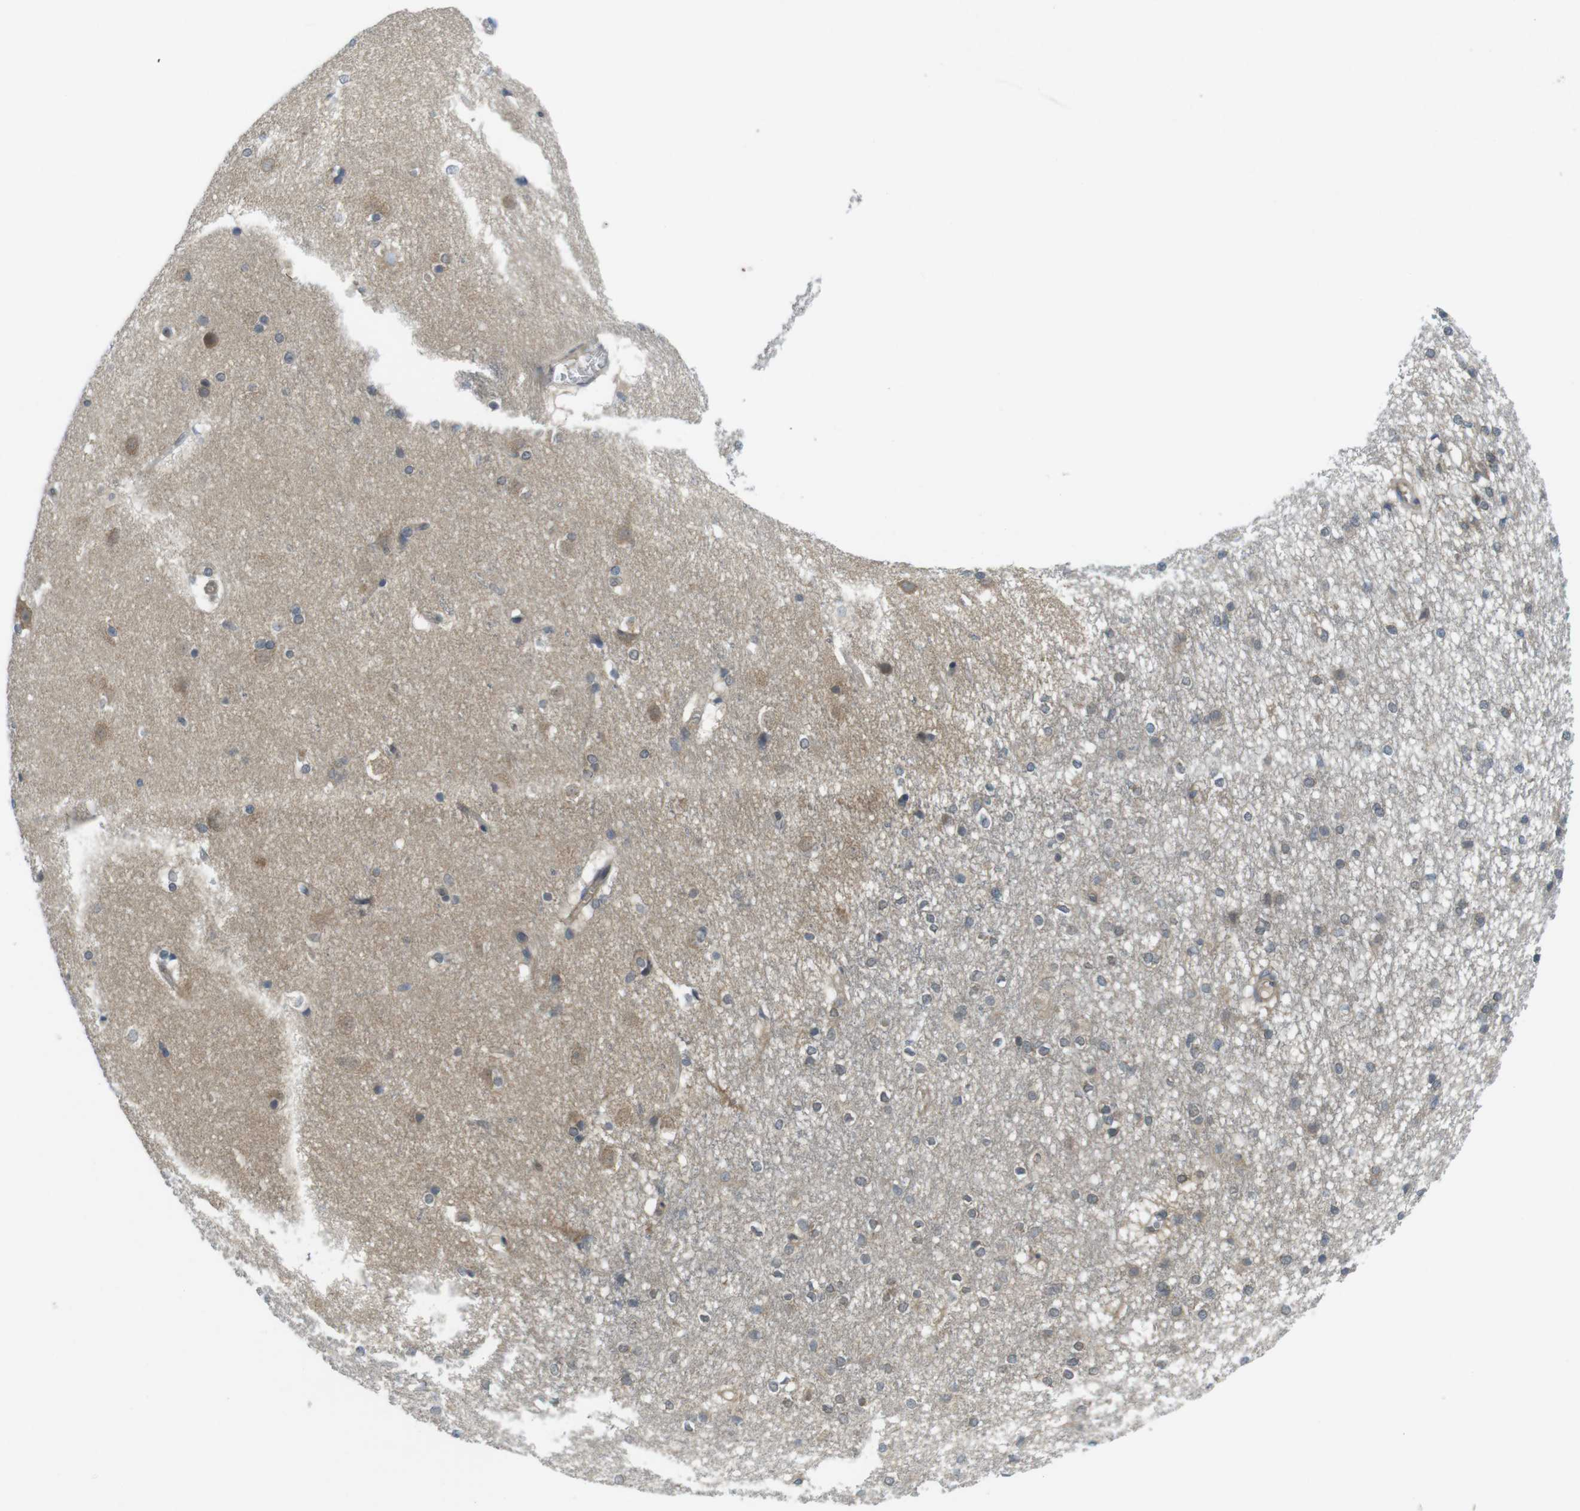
{"staining": {"intensity": "weak", "quantity": "<25%", "location": "cytoplasmic/membranous"}, "tissue": "caudate", "cell_type": "Glial cells", "image_type": "normal", "snomed": [{"axis": "morphology", "description": "Normal tissue, NOS"}, {"axis": "topography", "description": "Lateral ventricle wall"}], "caption": "Protein analysis of normal caudate demonstrates no significant expression in glial cells. (Brightfield microscopy of DAB (3,3'-diaminobenzidine) immunohistochemistry (IHC) at high magnification).", "gene": "SUGT1", "patient": {"sex": "female", "age": 19}}